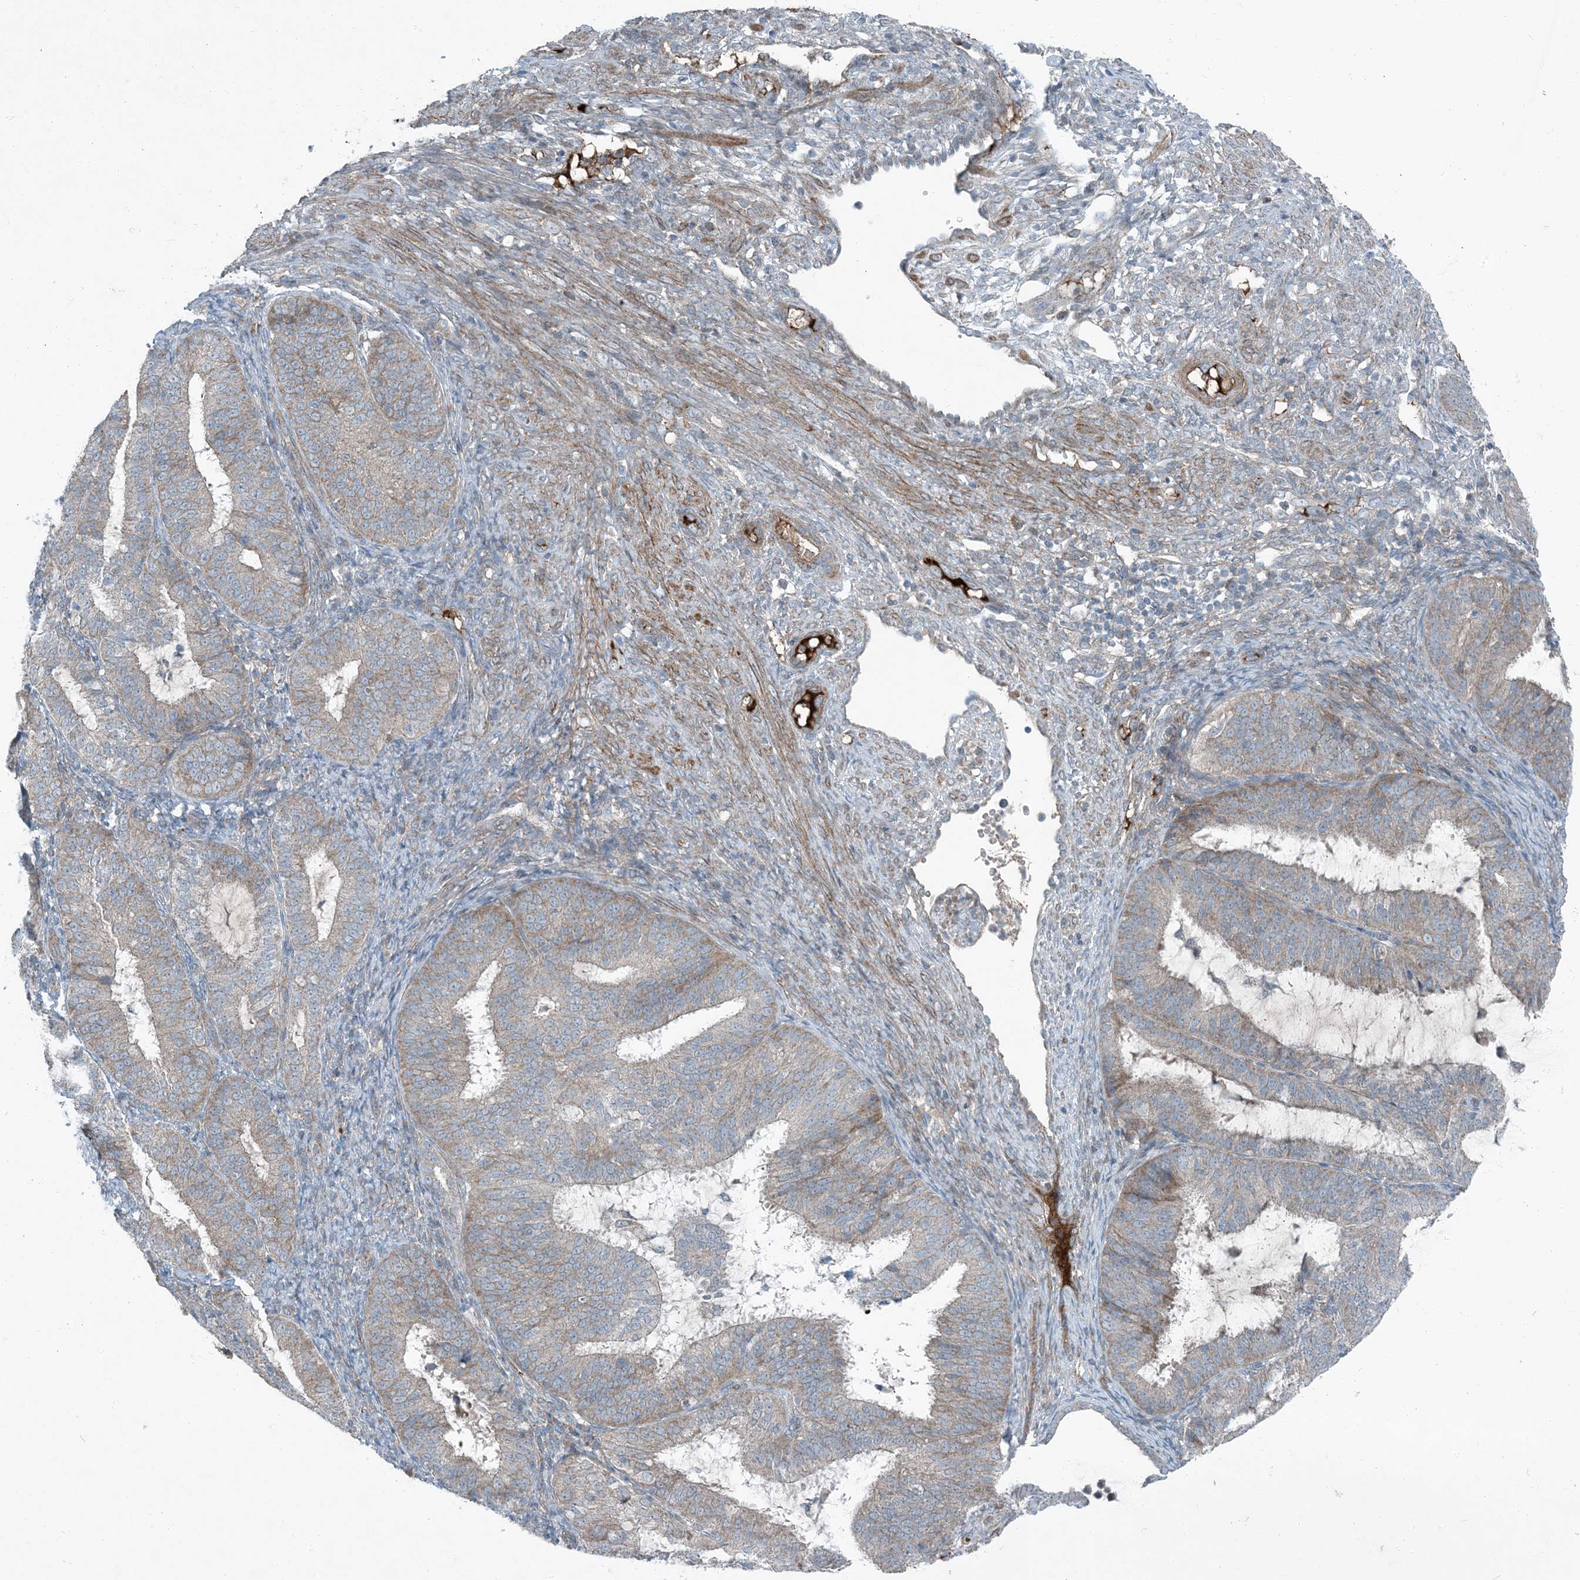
{"staining": {"intensity": "weak", "quantity": "<25%", "location": "cytoplasmic/membranous"}, "tissue": "endometrial cancer", "cell_type": "Tumor cells", "image_type": "cancer", "snomed": [{"axis": "morphology", "description": "Adenocarcinoma, NOS"}, {"axis": "topography", "description": "Endometrium"}], "caption": "This micrograph is of endometrial cancer stained with immunohistochemistry (IHC) to label a protein in brown with the nuclei are counter-stained blue. There is no staining in tumor cells. (Brightfield microscopy of DAB (3,3'-diaminobenzidine) IHC at high magnification).", "gene": "APOM", "patient": {"sex": "female", "age": 51}}